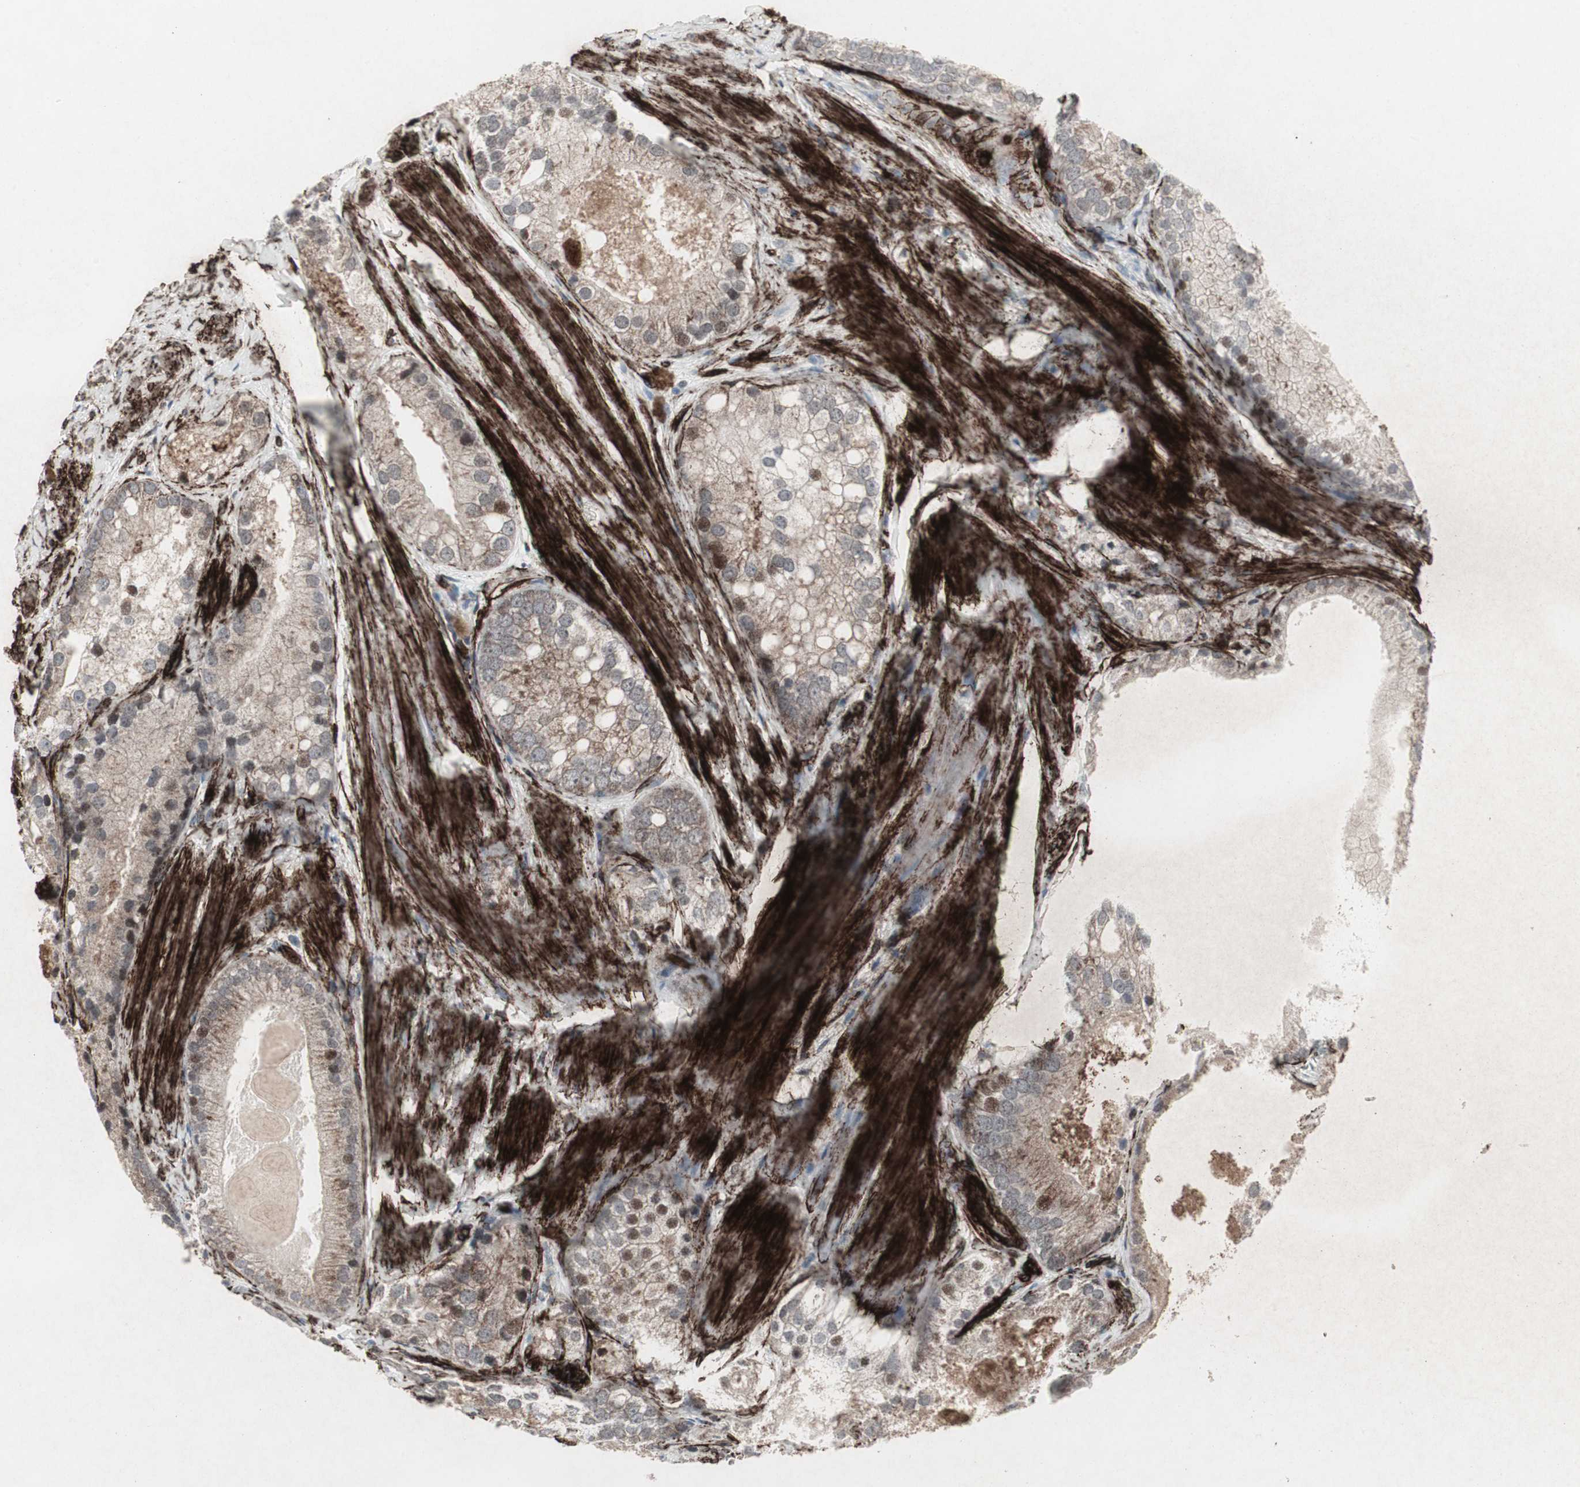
{"staining": {"intensity": "moderate", "quantity": "<25%", "location": "cytoplasmic/membranous,nuclear"}, "tissue": "prostate cancer", "cell_type": "Tumor cells", "image_type": "cancer", "snomed": [{"axis": "morphology", "description": "Adenocarcinoma, Low grade"}, {"axis": "topography", "description": "Prostate"}], "caption": "Tumor cells show low levels of moderate cytoplasmic/membranous and nuclear staining in approximately <25% of cells in human adenocarcinoma (low-grade) (prostate).", "gene": "PDGFA", "patient": {"sex": "male", "age": 69}}